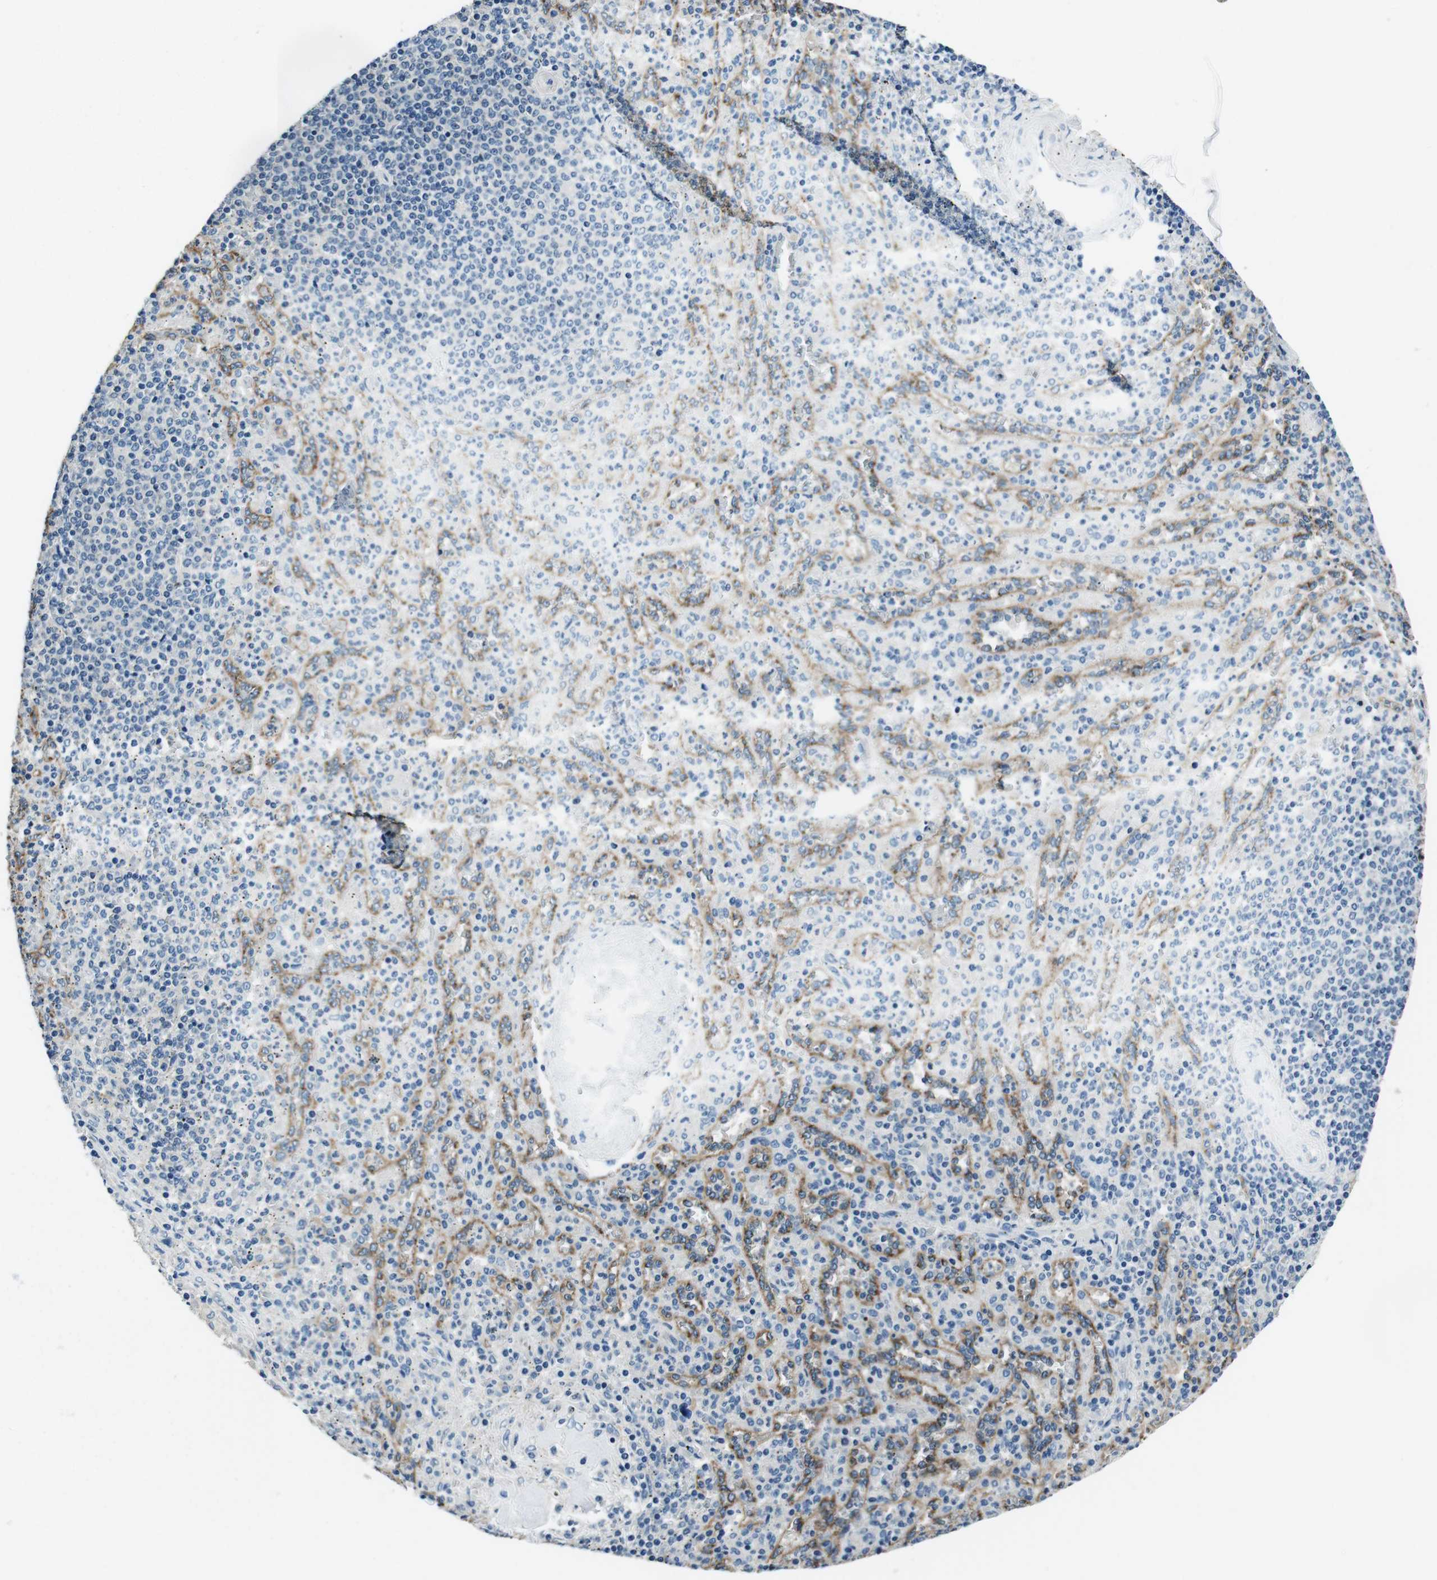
{"staining": {"intensity": "negative", "quantity": "none", "location": "none"}, "tissue": "spleen", "cell_type": "Cells in red pulp", "image_type": "normal", "snomed": [{"axis": "morphology", "description": "Normal tissue, NOS"}, {"axis": "topography", "description": "Spleen"}], "caption": "High magnification brightfield microscopy of benign spleen stained with DAB (brown) and counterstained with hematoxylin (blue): cells in red pulp show no significant staining.", "gene": "KCNJ5", "patient": {"sex": "male", "age": 36}}